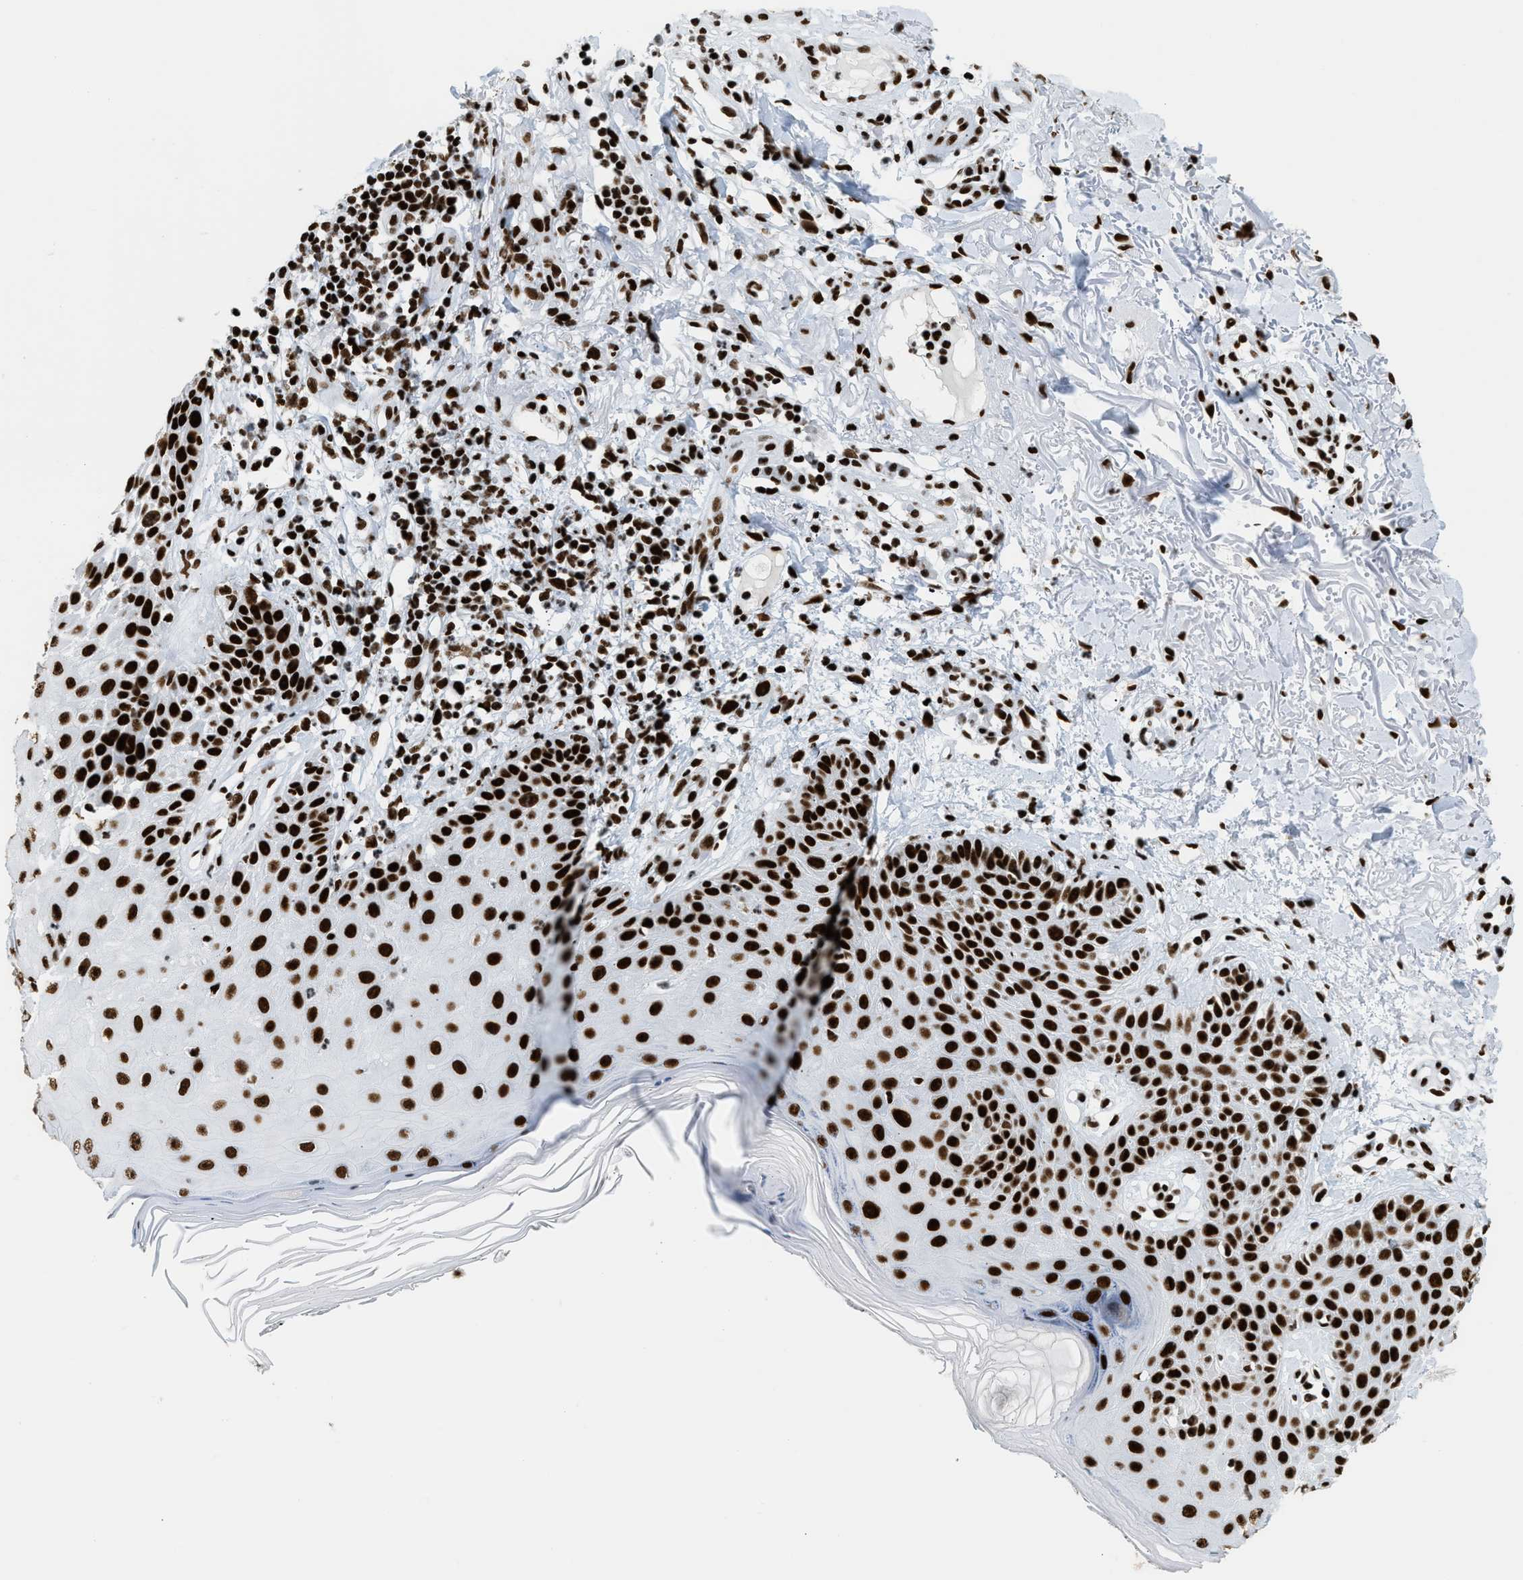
{"staining": {"intensity": "strong", "quantity": ">75%", "location": "nuclear"}, "tissue": "skin cancer", "cell_type": "Tumor cells", "image_type": "cancer", "snomed": [{"axis": "morphology", "description": "Normal tissue, NOS"}, {"axis": "morphology", "description": "Basal cell carcinoma"}, {"axis": "topography", "description": "Skin"}], "caption": "This histopathology image reveals immunohistochemistry (IHC) staining of human skin cancer (basal cell carcinoma), with high strong nuclear positivity in about >75% of tumor cells.", "gene": "PIF1", "patient": {"sex": "male", "age": 79}}